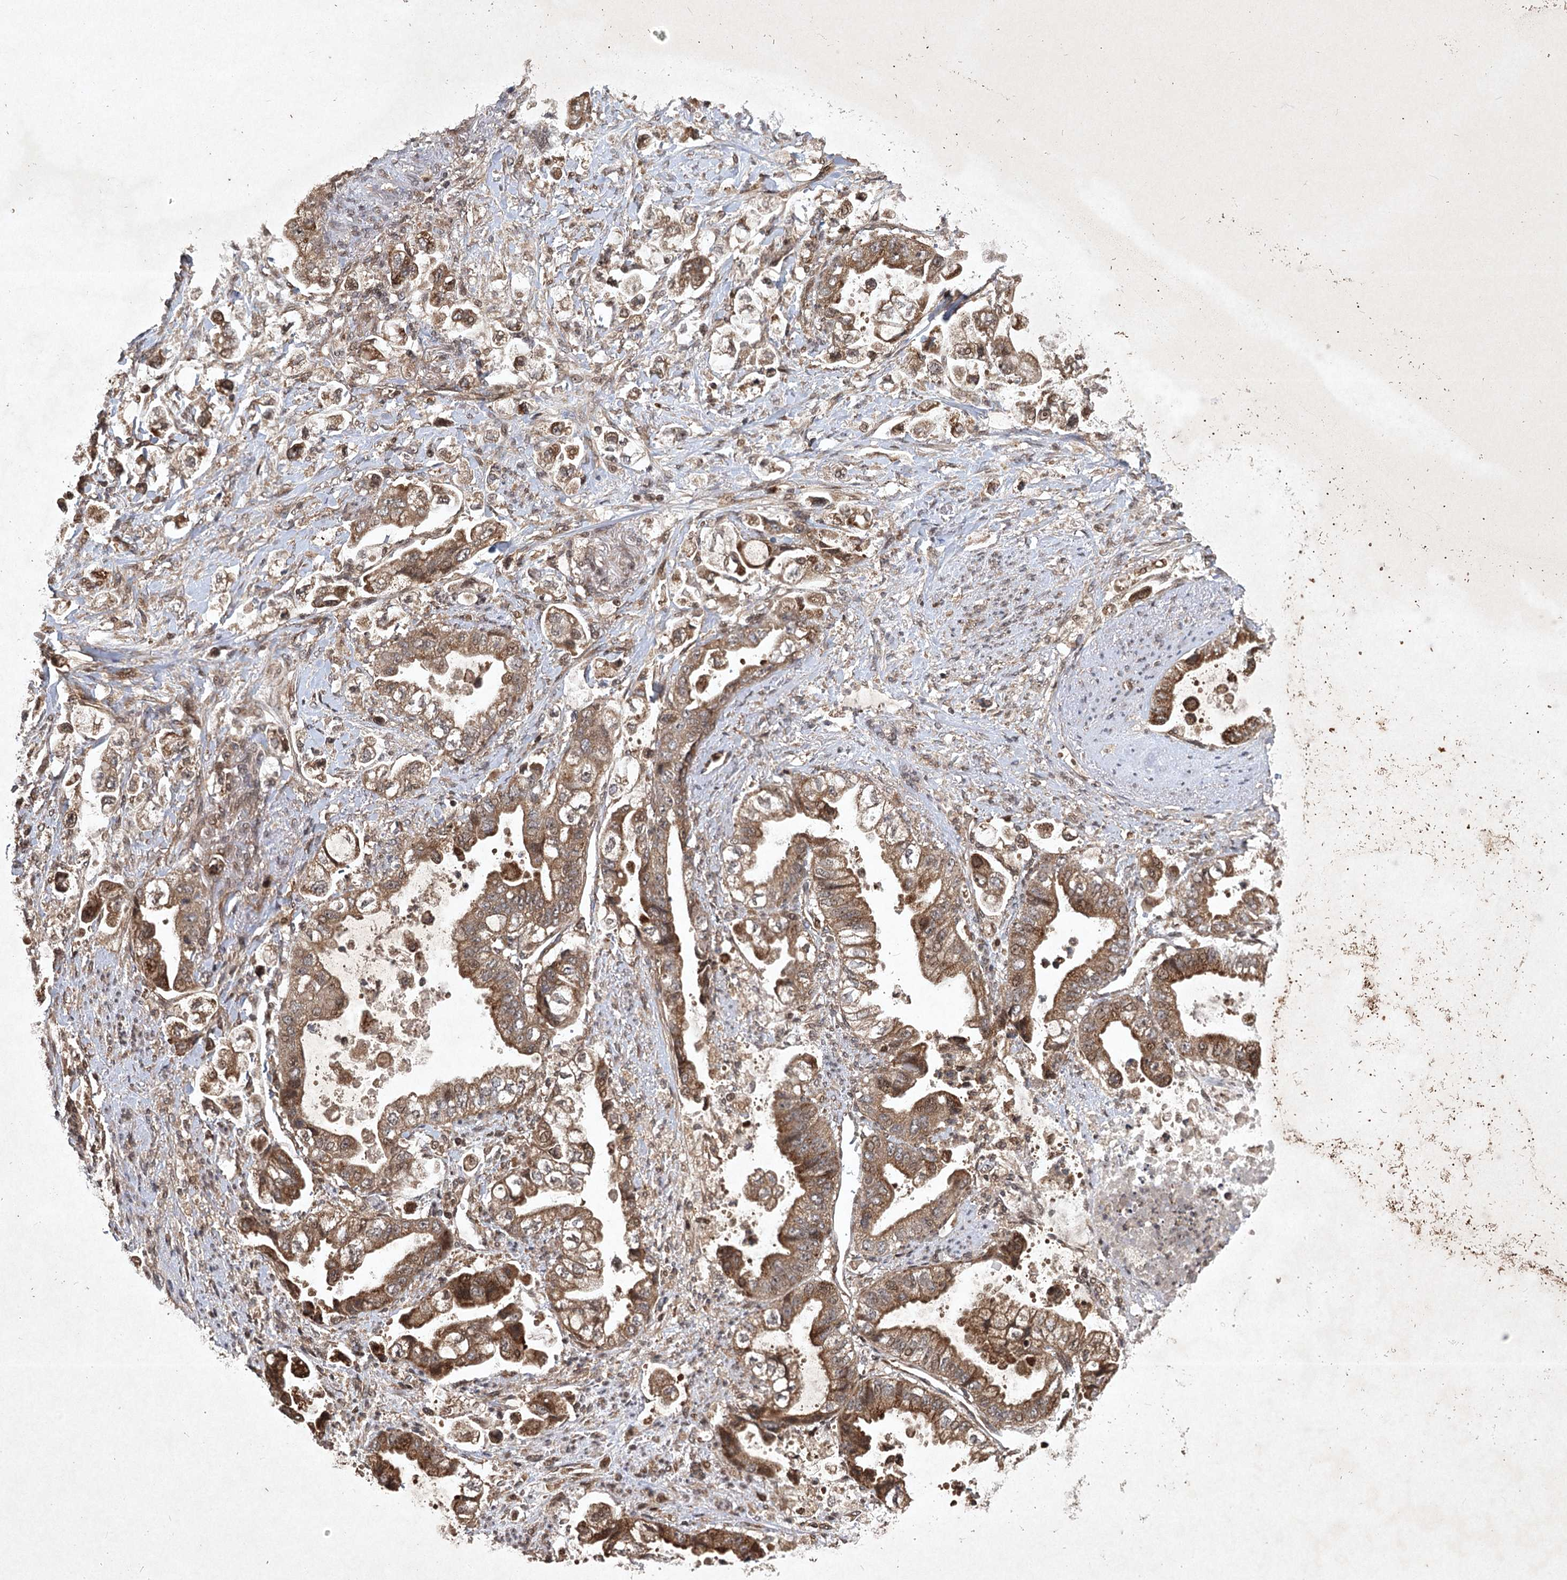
{"staining": {"intensity": "moderate", "quantity": ">75%", "location": "cytoplasmic/membranous"}, "tissue": "stomach cancer", "cell_type": "Tumor cells", "image_type": "cancer", "snomed": [{"axis": "morphology", "description": "Adenocarcinoma, NOS"}, {"axis": "topography", "description": "Stomach"}], "caption": "Stomach adenocarcinoma stained with a brown dye displays moderate cytoplasmic/membranous positive expression in approximately >75% of tumor cells.", "gene": "INSIG2", "patient": {"sex": "male", "age": 62}}